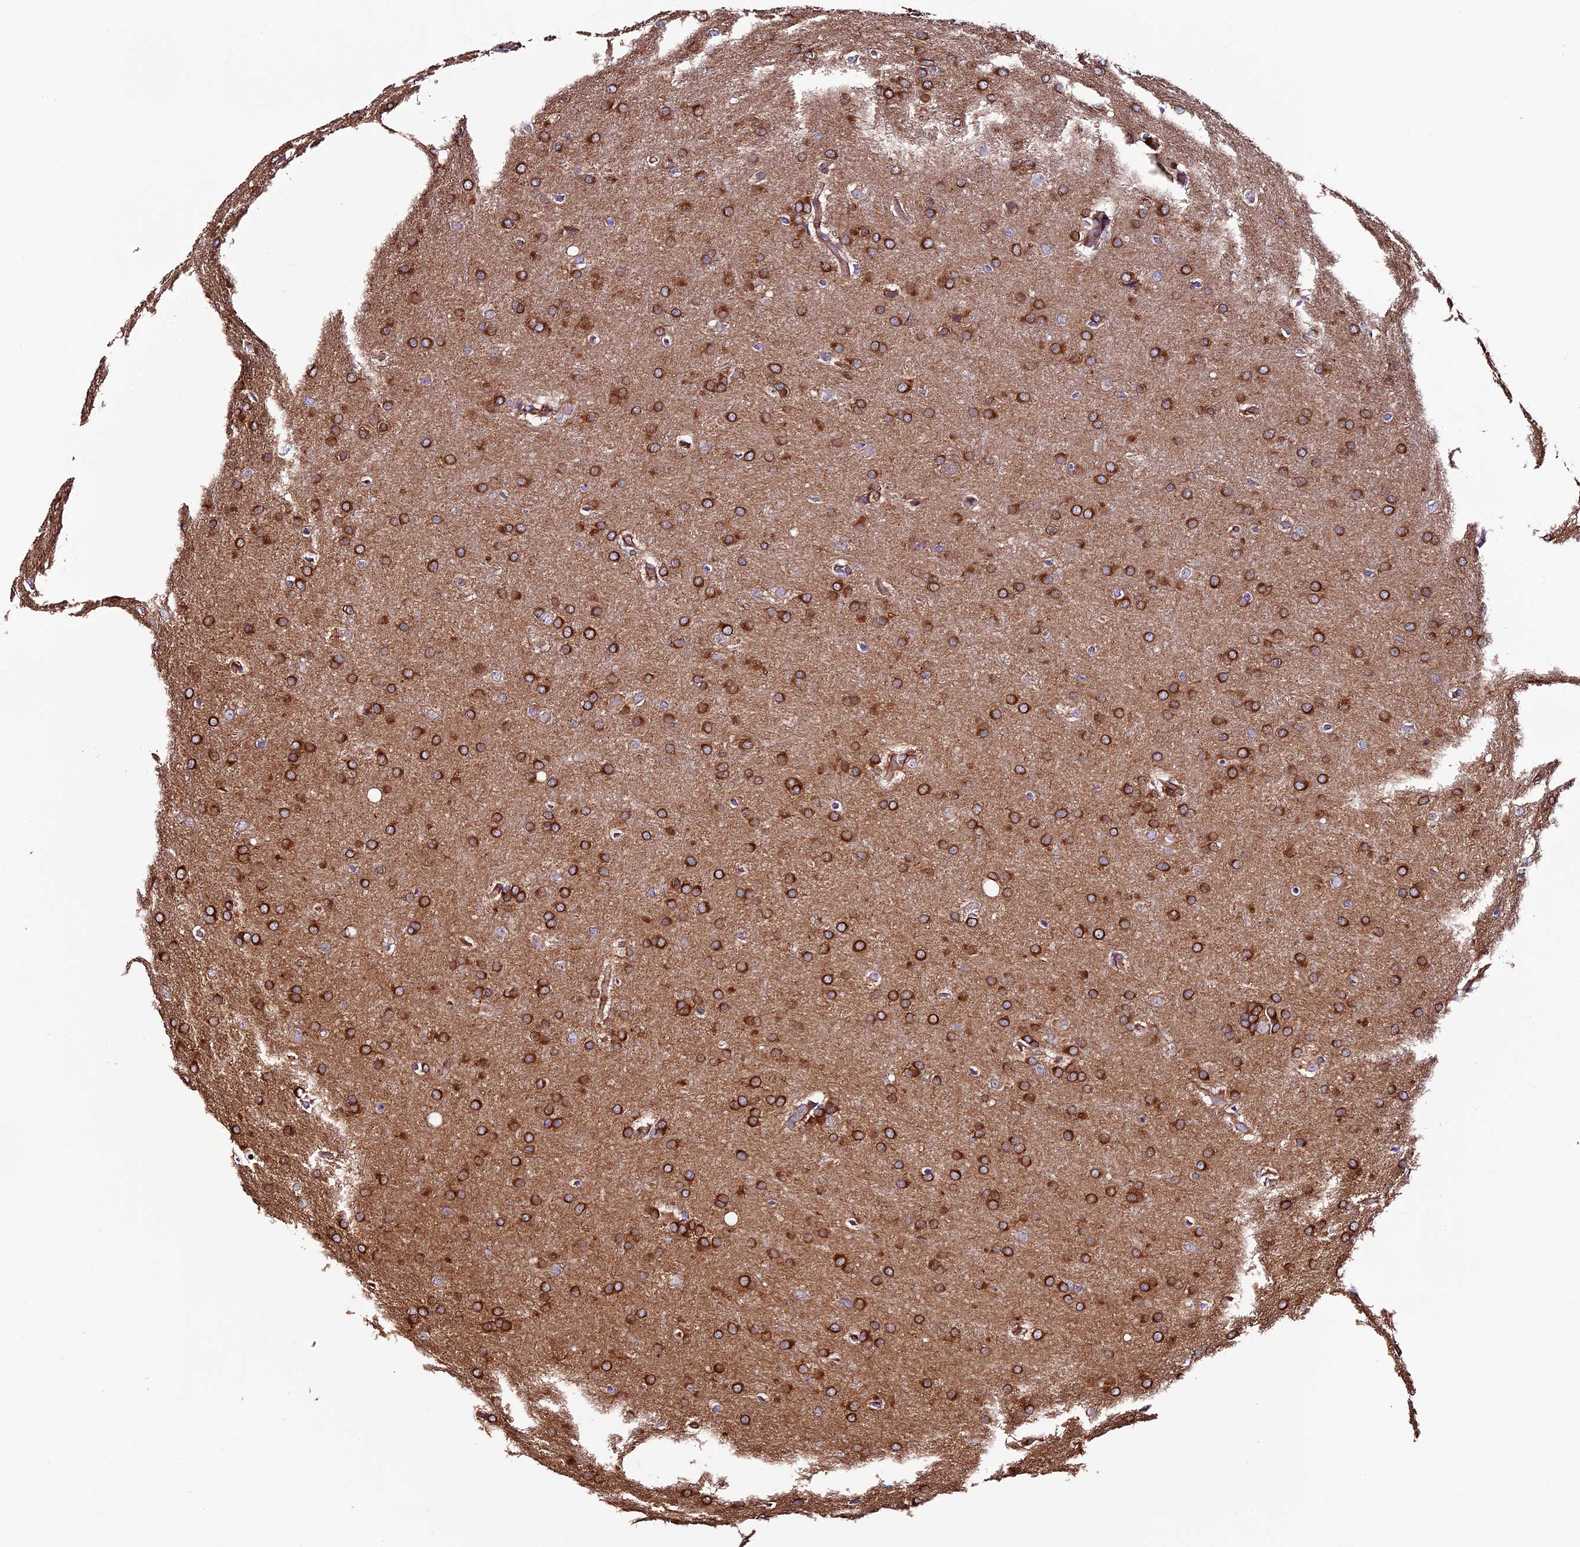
{"staining": {"intensity": "strong", "quantity": ">75%", "location": "cytoplasmic/membranous"}, "tissue": "glioma", "cell_type": "Tumor cells", "image_type": "cancer", "snomed": [{"axis": "morphology", "description": "Glioma, malignant, Low grade"}, {"axis": "topography", "description": "Brain"}], "caption": "Immunohistochemical staining of human malignant low-grade glioma displays high levels of strong cytoplasmic/membranous protein expression in about >75% of tumor cells.", "gene": "CLN5", "patient": {"sex": "female", "age": 32}}